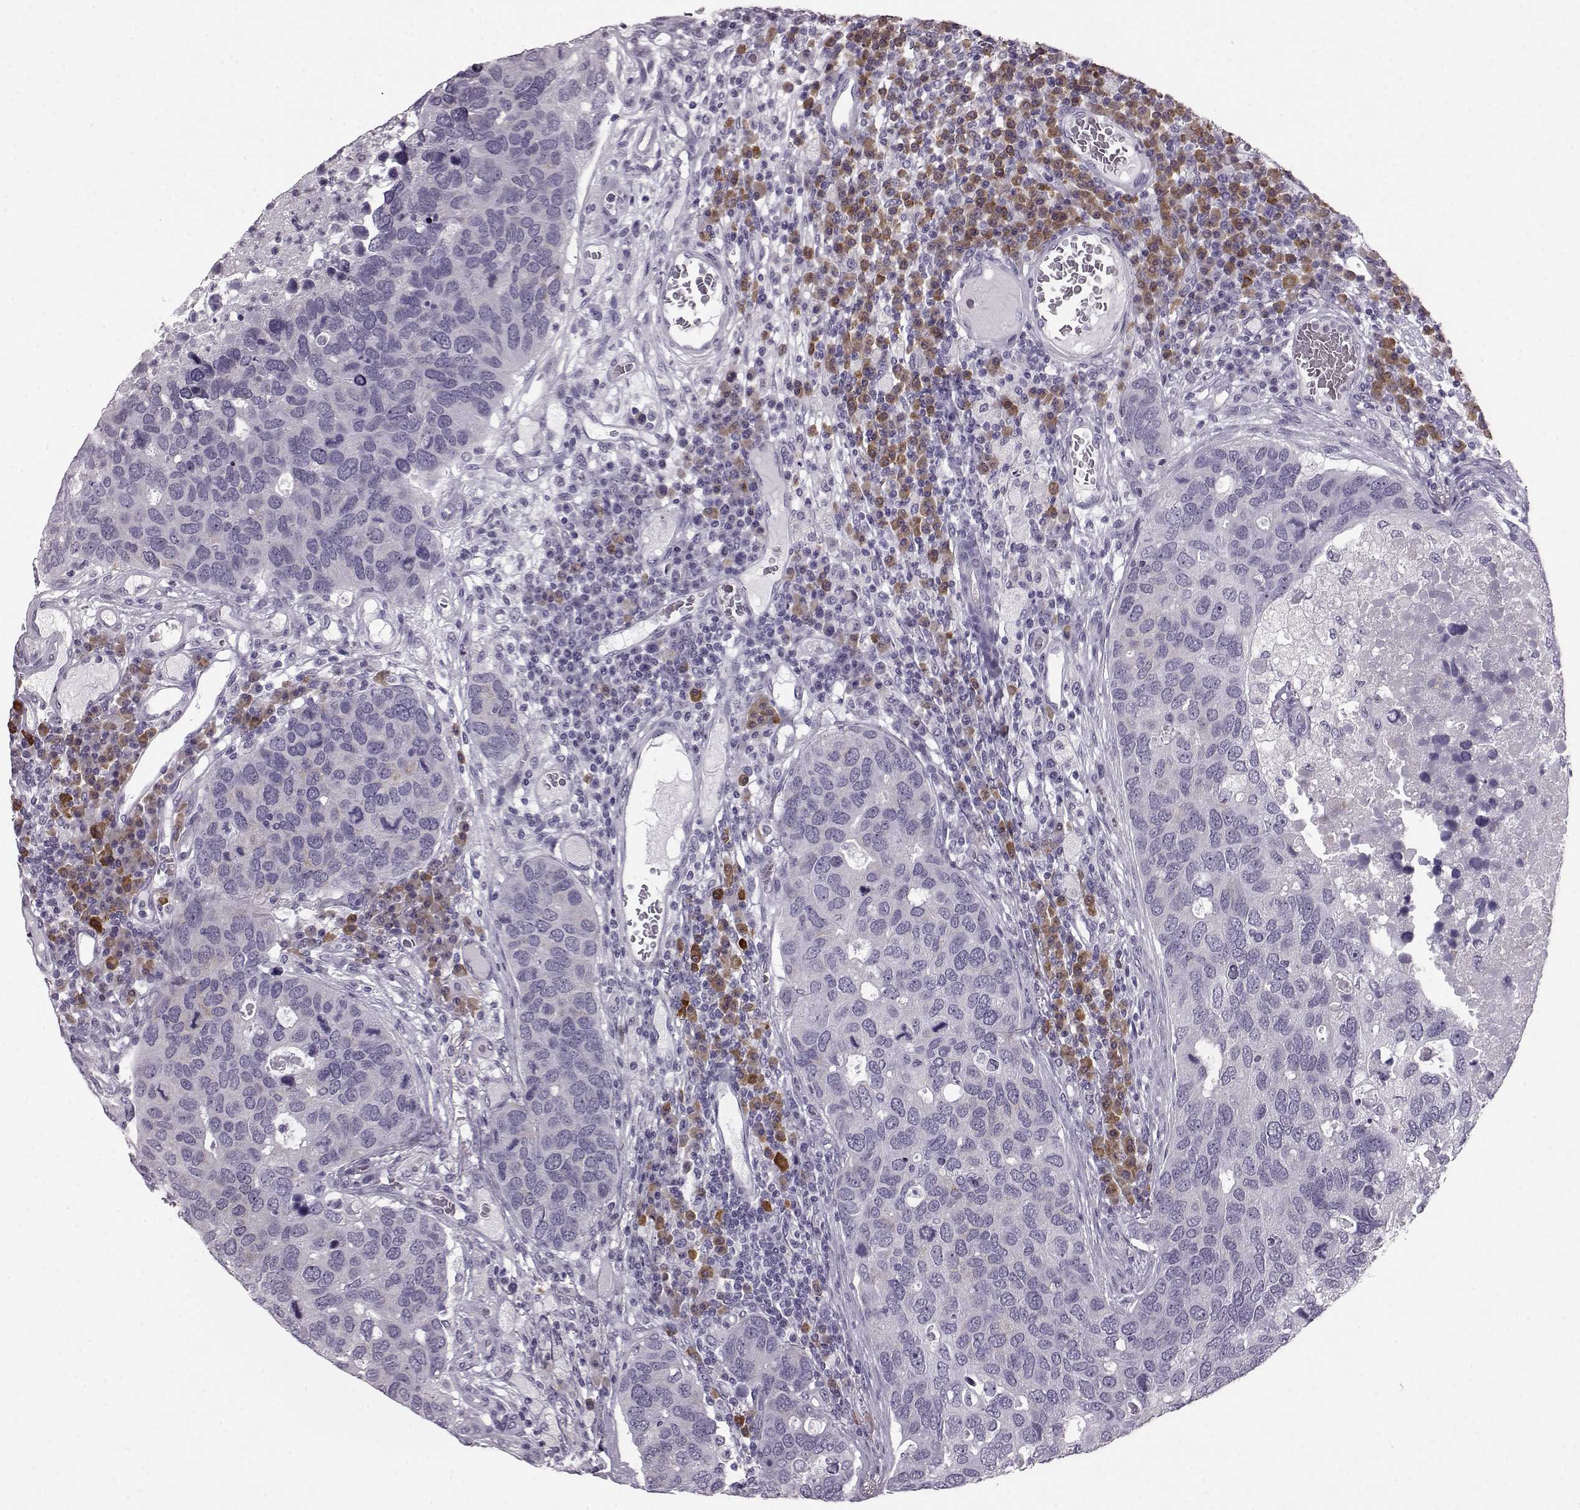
{"staining": {"intensity": "negative", "quantity": "none", "location": "none"}, "tissue": "breast cancer", "cell_type": "Tumor cells", "image_type": "cancer", "snomed": [{"axis": "morphology", "description": "Duct carcinoma"}, {"axis": "topography", "description": "Breast"}], "caption": "Micrograph shows no significant protein expression in tumor cells of breast cancer (invasive ductal carcinoma). Brightfield microscopy of immunohistochemistry stained with DAB (brown) and hematoxylin (blue), captured at high magnification.", "gene": "JSRP1", "patient": {"sex": "female", "age": 83}}